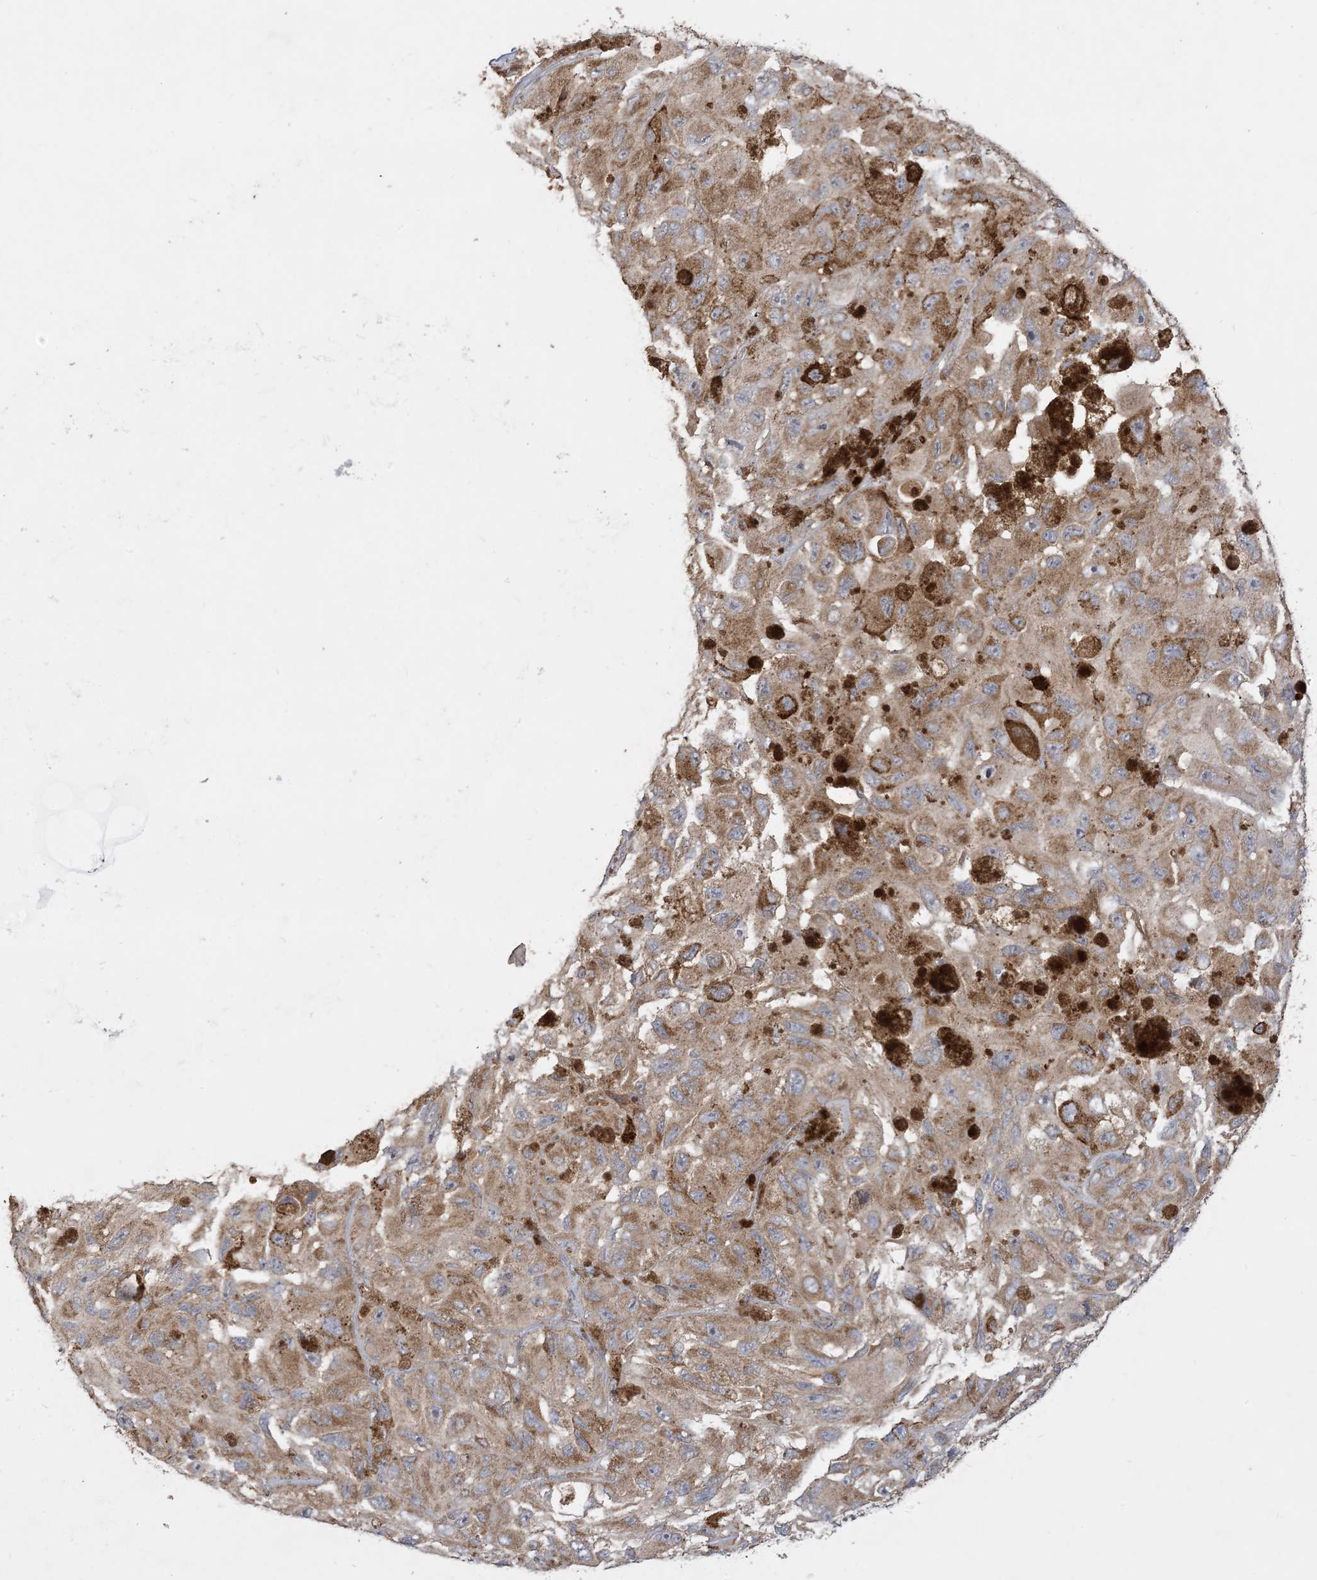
{"staining": {"intensity": "strong", "quantity": ">75%", "location": "cytoplasmic/membranous"}, "tissue": "melanoma", "cell_type": "Tumor cells", "image_type": "cancer", "snomed": [{"axis": "morphology", "description": "Malignant melanoma, NOS"}, {"axis": "topography", "description": "Skin"}], "caption": "DAB (3,3'-diaminobenzidine) immunohistochemical staining of human malignant melanoma displays strong cytoplasmic/membranous protein positivity in approximately >75% of tumor cells.", "gene": "SIRT3", "patient": {"sex": "female", "age": 73}}